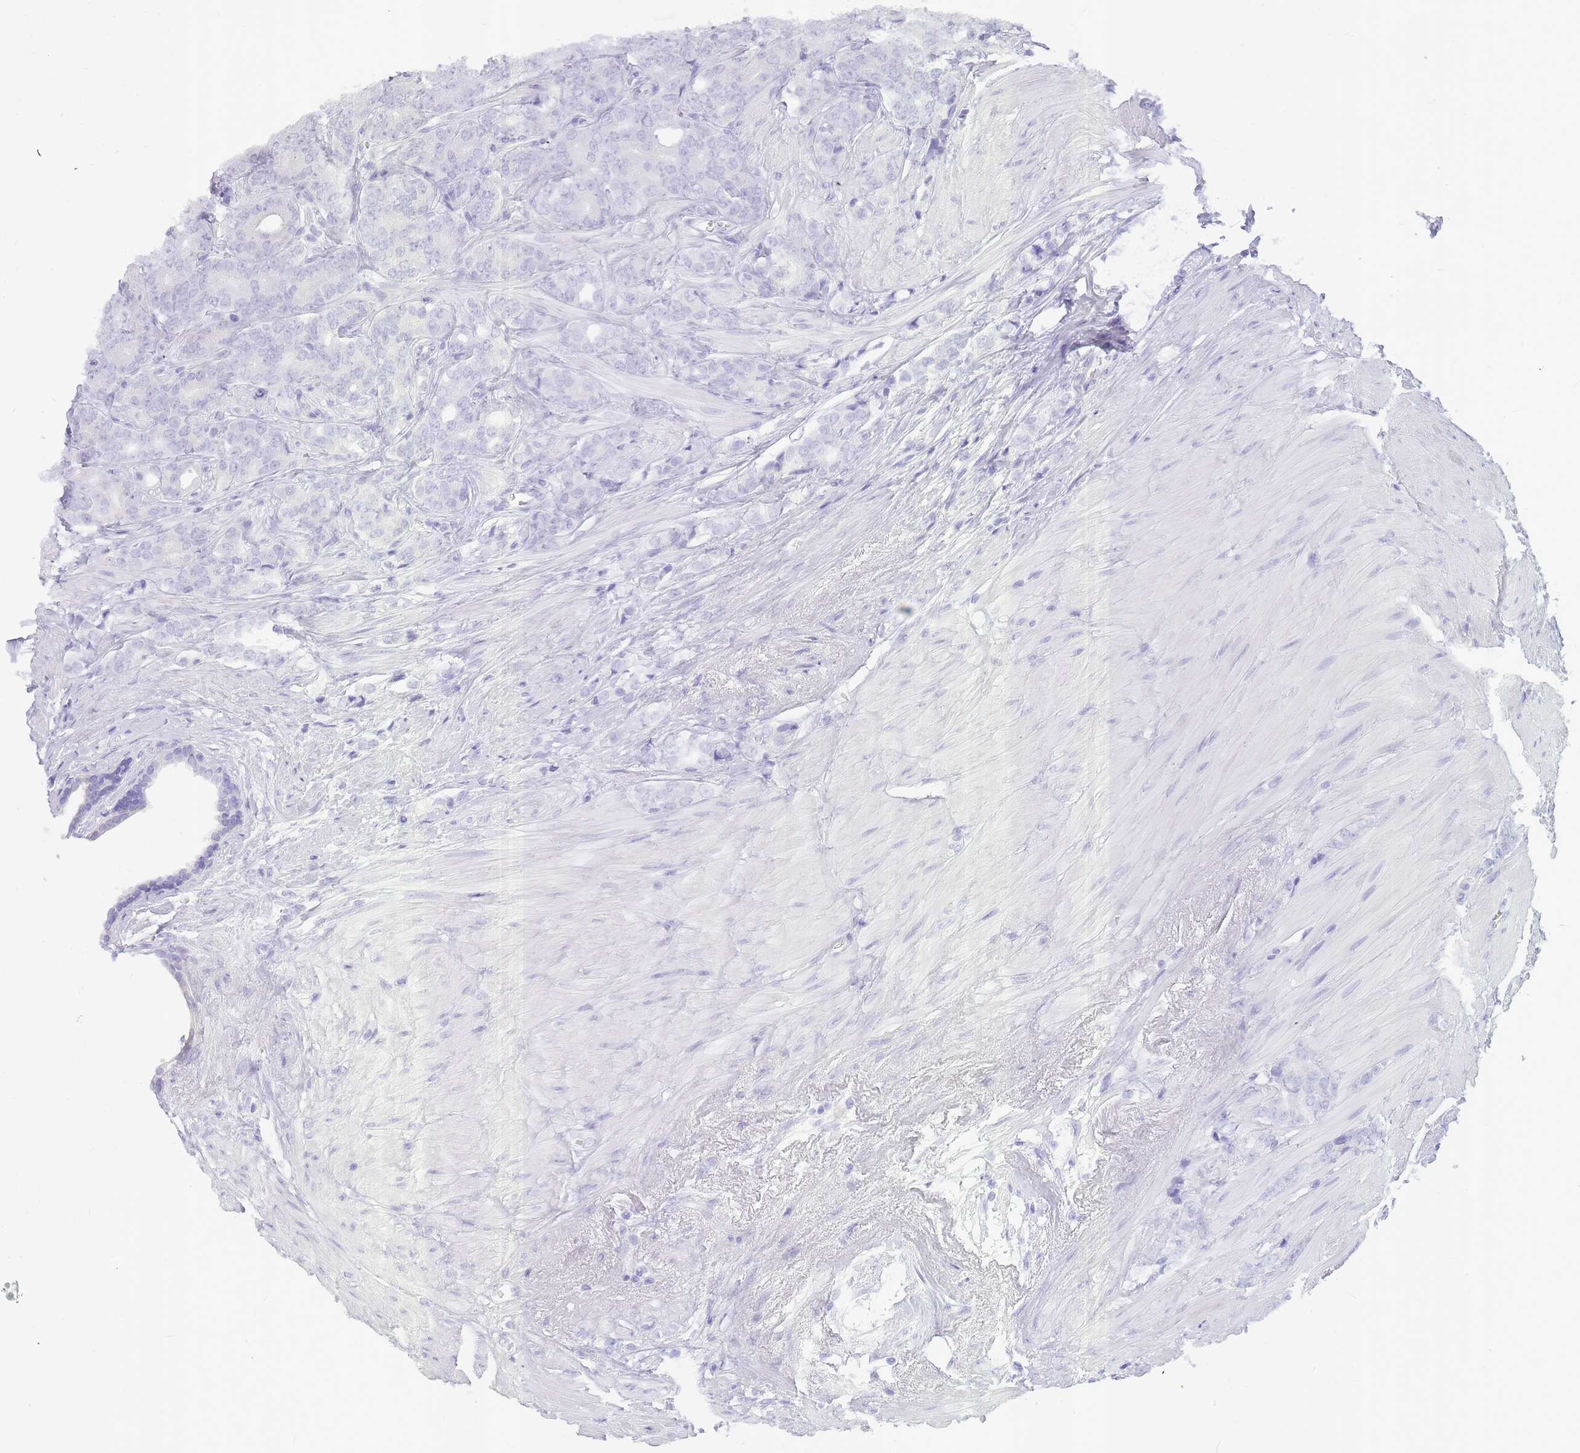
{"staining": {"intensity": "negative", "quantity": "none", "location": "none"}, "tissue": "prostate cancer", "cell_type": "Tumor cells", "image_type": "cancer", "snomed": [{"axis": "morphology", "description": "Adenocarcinoma, High grade"}, {"axis": "topography", "description": "Prostate"}], "caption": "Immunohistochemical staining of human high-grade adenocarcinoma (prostate) exhibits no significant expression in tumor cells.", "gene": "INS", "patient": {"sex": "male", "age": 62}}